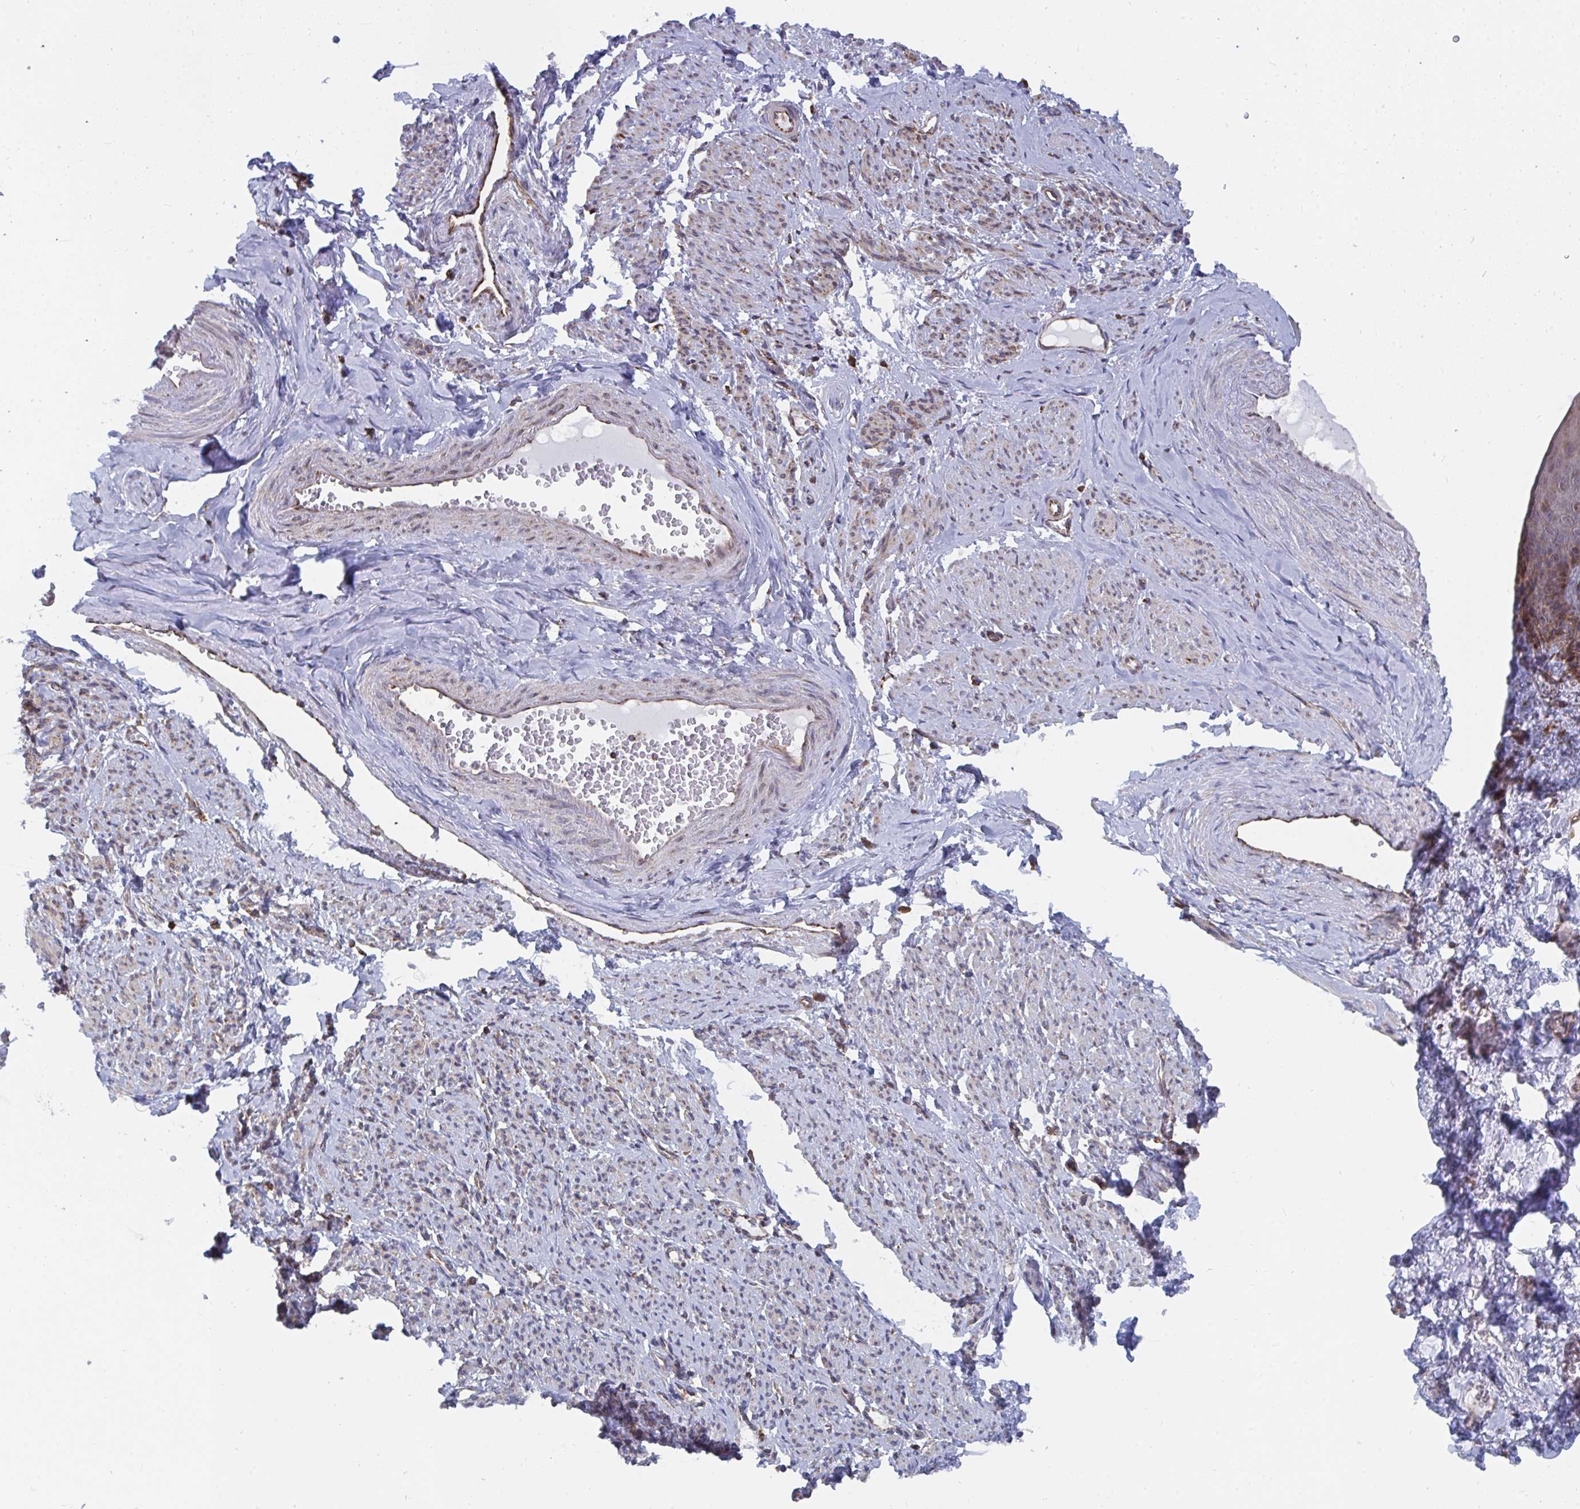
{"staining": {"intensity": "weak", "quantity": "25%-75%", "location": "cytoplasmic/membranous"}, "tissue": "smooth muscle", "cell_type": "Smooth muscle cells", "image_type": "normal", "snomed": [{"axis": "morphology", "description": "Normal tissue, NOS"}, {"axis": "topography", "description": "Smooth muscle"}], "caption": "Smooth muscle stained with a protein marker demonstrates weak staining in smooth muscle cells.", "gene": "ELAVL1", "patient": {"sex": "female", "age": 65}}